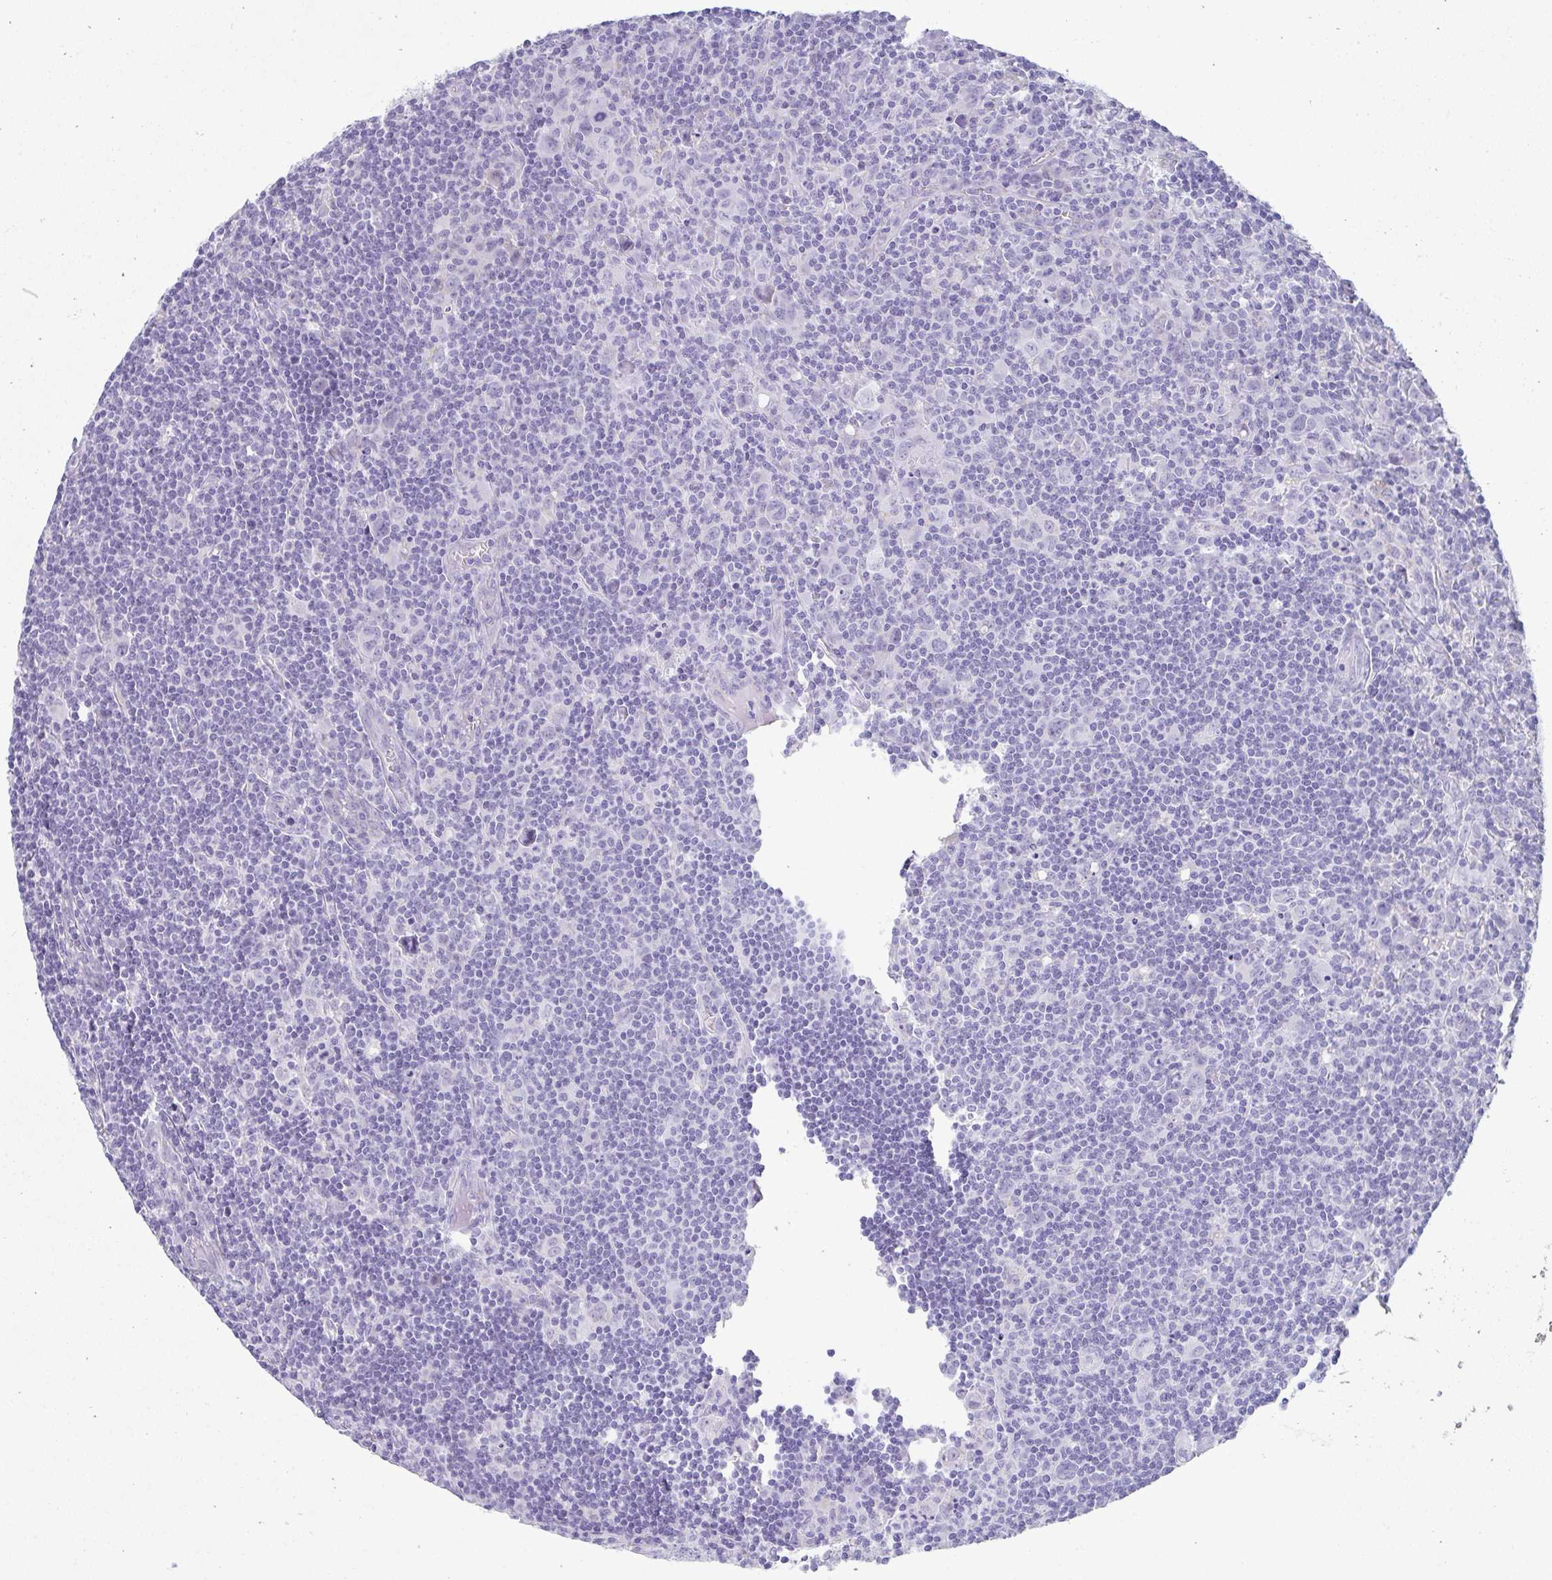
{"staining": {"intensity": "negative", "quantity": "none", "location": "none"}, "tissue": "lymphoma", "cell_type": "Tumor cells", "image_type": "cancer", "snomed": [{"axis": "morphology", "description": "Hodgkin's disease, NOS"}, {"axis": "topography", "description": "Lymph node"}], "caption": "Immunohistochemical staining of lymphoma reveals no significant positivity in tumor cells.", "gene": "RLF", "patient": {"sex": "female", "age": 18}}